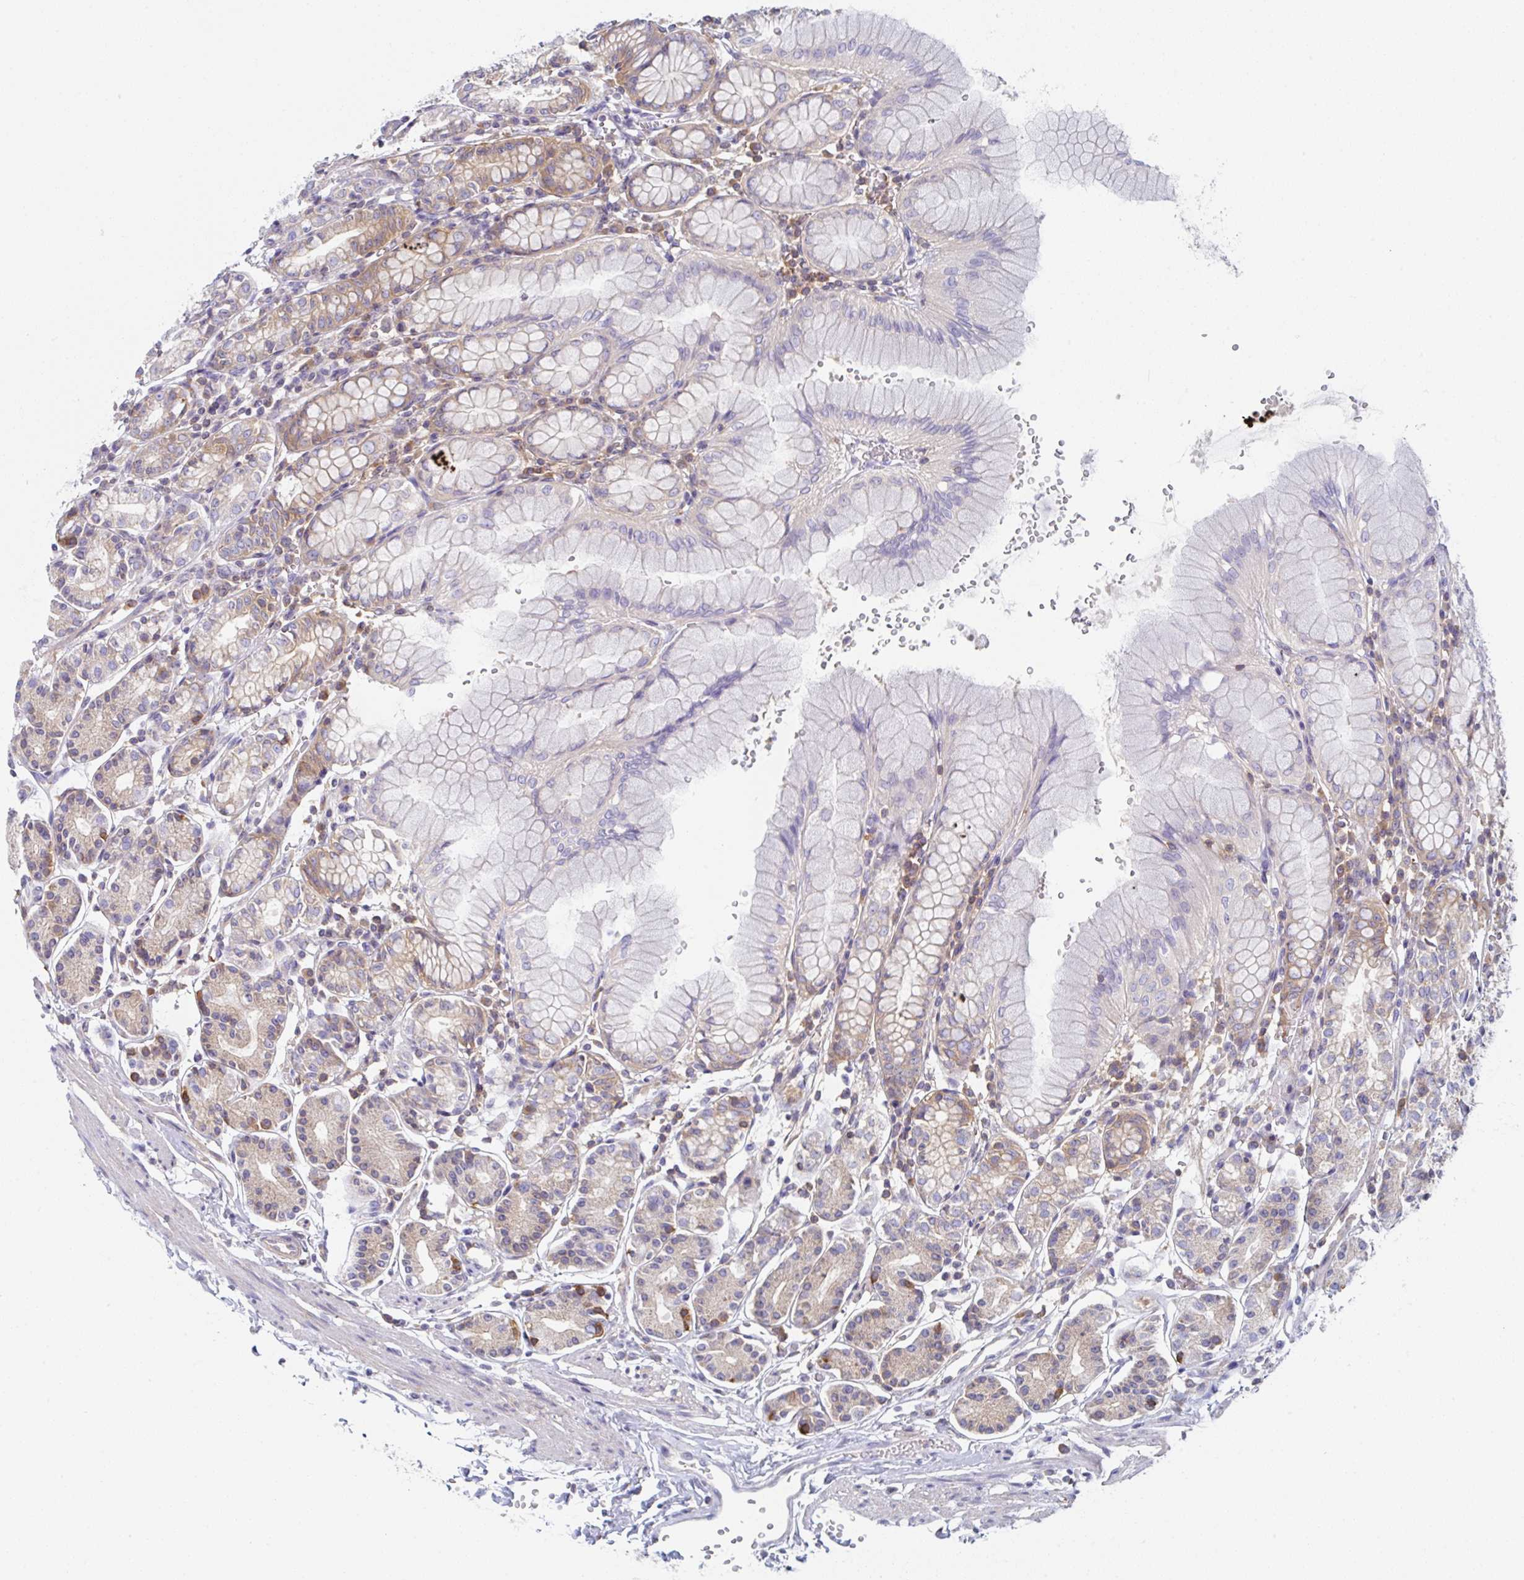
{"staining": {"intensity": "moderate", "quantity": "25%-75%", "location": "cytoplasmic/membranous"}, "tissue": "stomach", "cell_type": "Glandular cells", "image_type": "normal", "snomed": [{"axis": "morphology", "description": "Normal tissue, NOS"}, {"axis": "topography", "description": "Stomach"}], "caption": "Immunohistochemistry (IHC) of benign human stomach exhibits medium levels of moderate cytoplasmic/membranous expression in about 25%-75% of glandular cells. Nuclei are stained in blue.", "gene": "AMPD2", "patient": {"sex": "female", "age": 62}}